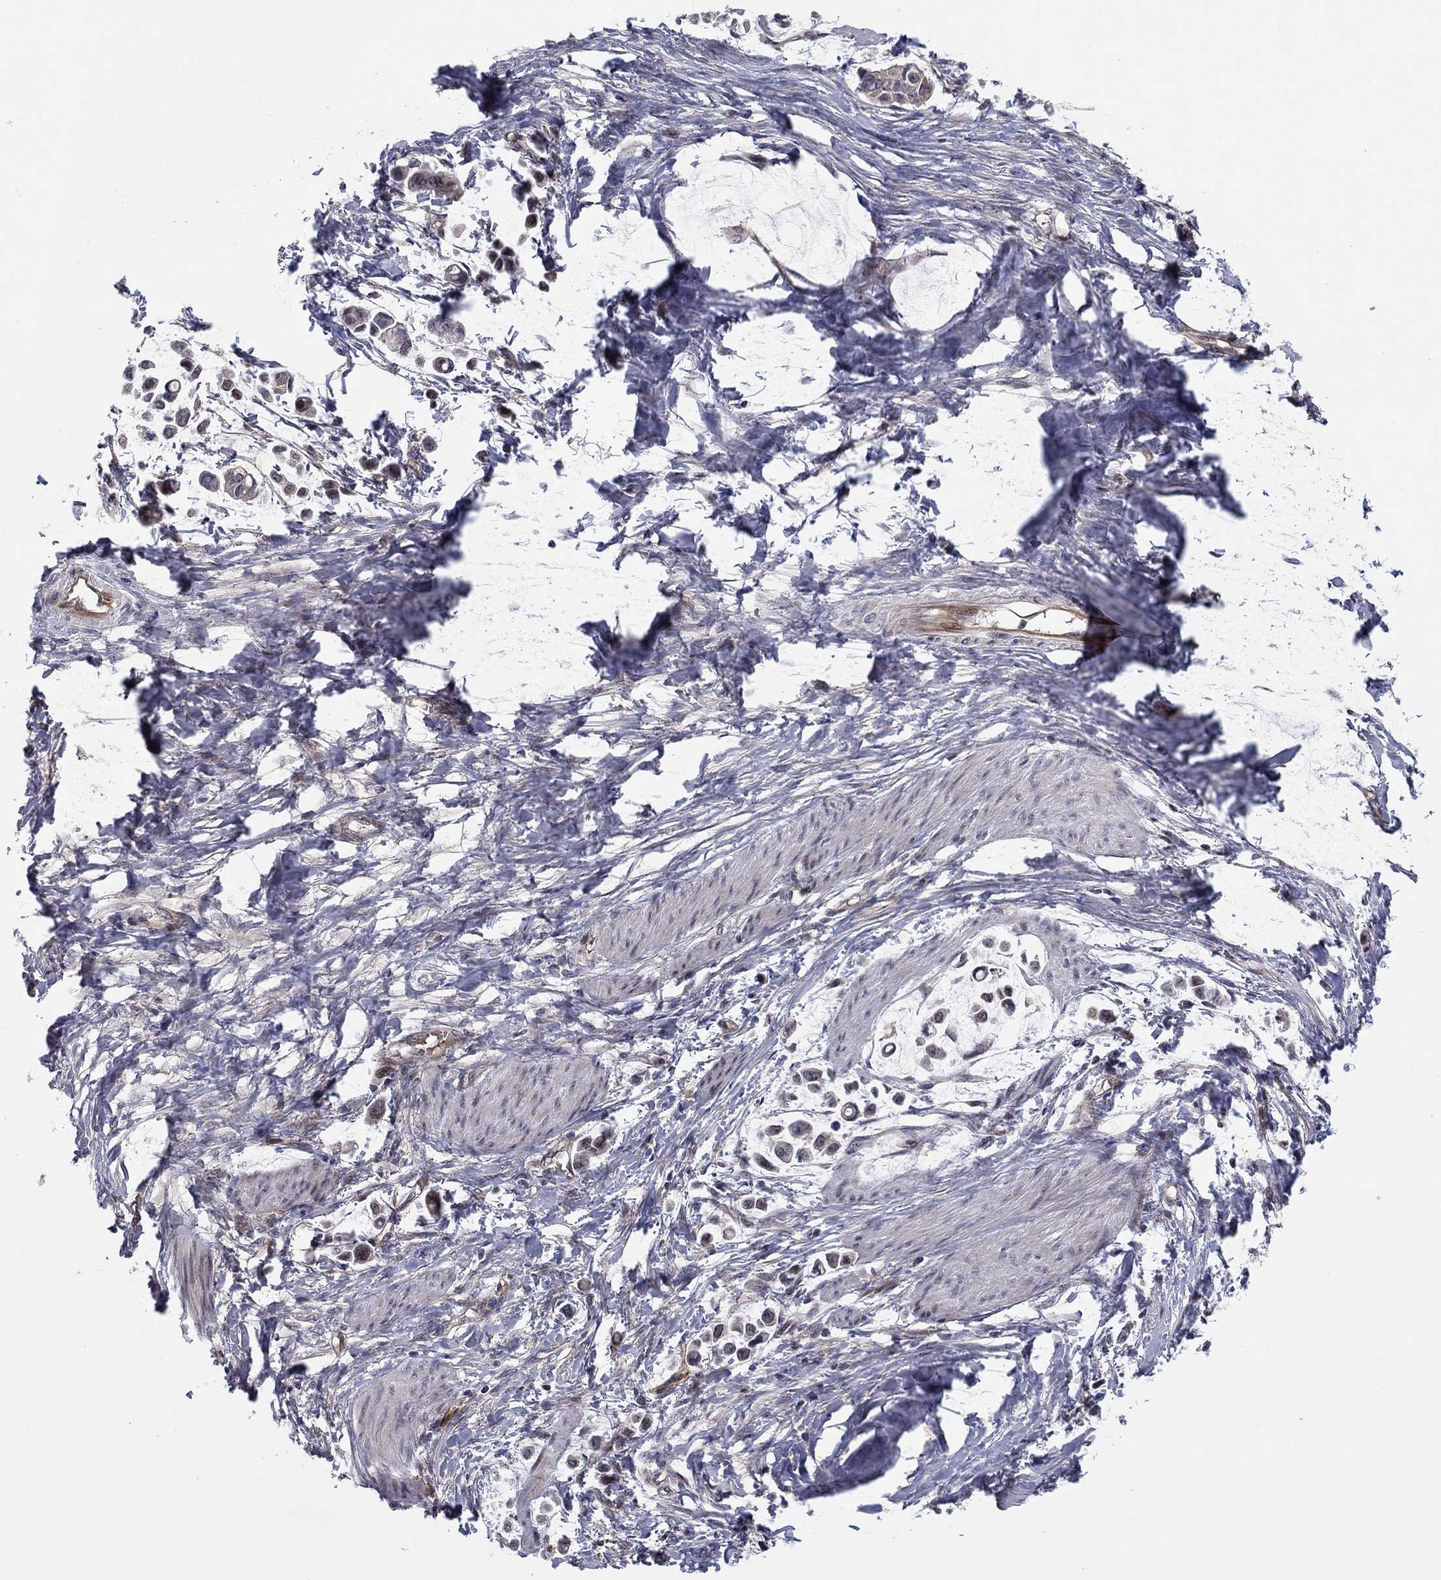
{"staining": {"intensity": "weak", "quantity": "25%-75%", "location": "nuclear"}, "tissue": "stomach cancer", "cell_type": "Tumor cells", "image_type": "cancer", "snomed": [{"axis": "morphology", "description": "Adenocarcinoma, NOS"}, {"axis": "topography", "description": "Stomach"}], "caption": "The image shows staining of stomach cancer (adenocarcinoma), revealing weak nuclear protein expression (brown color) within tumor cells.", "gene": "BCL11A", "patient": {"sex": "male", "age": 82}}